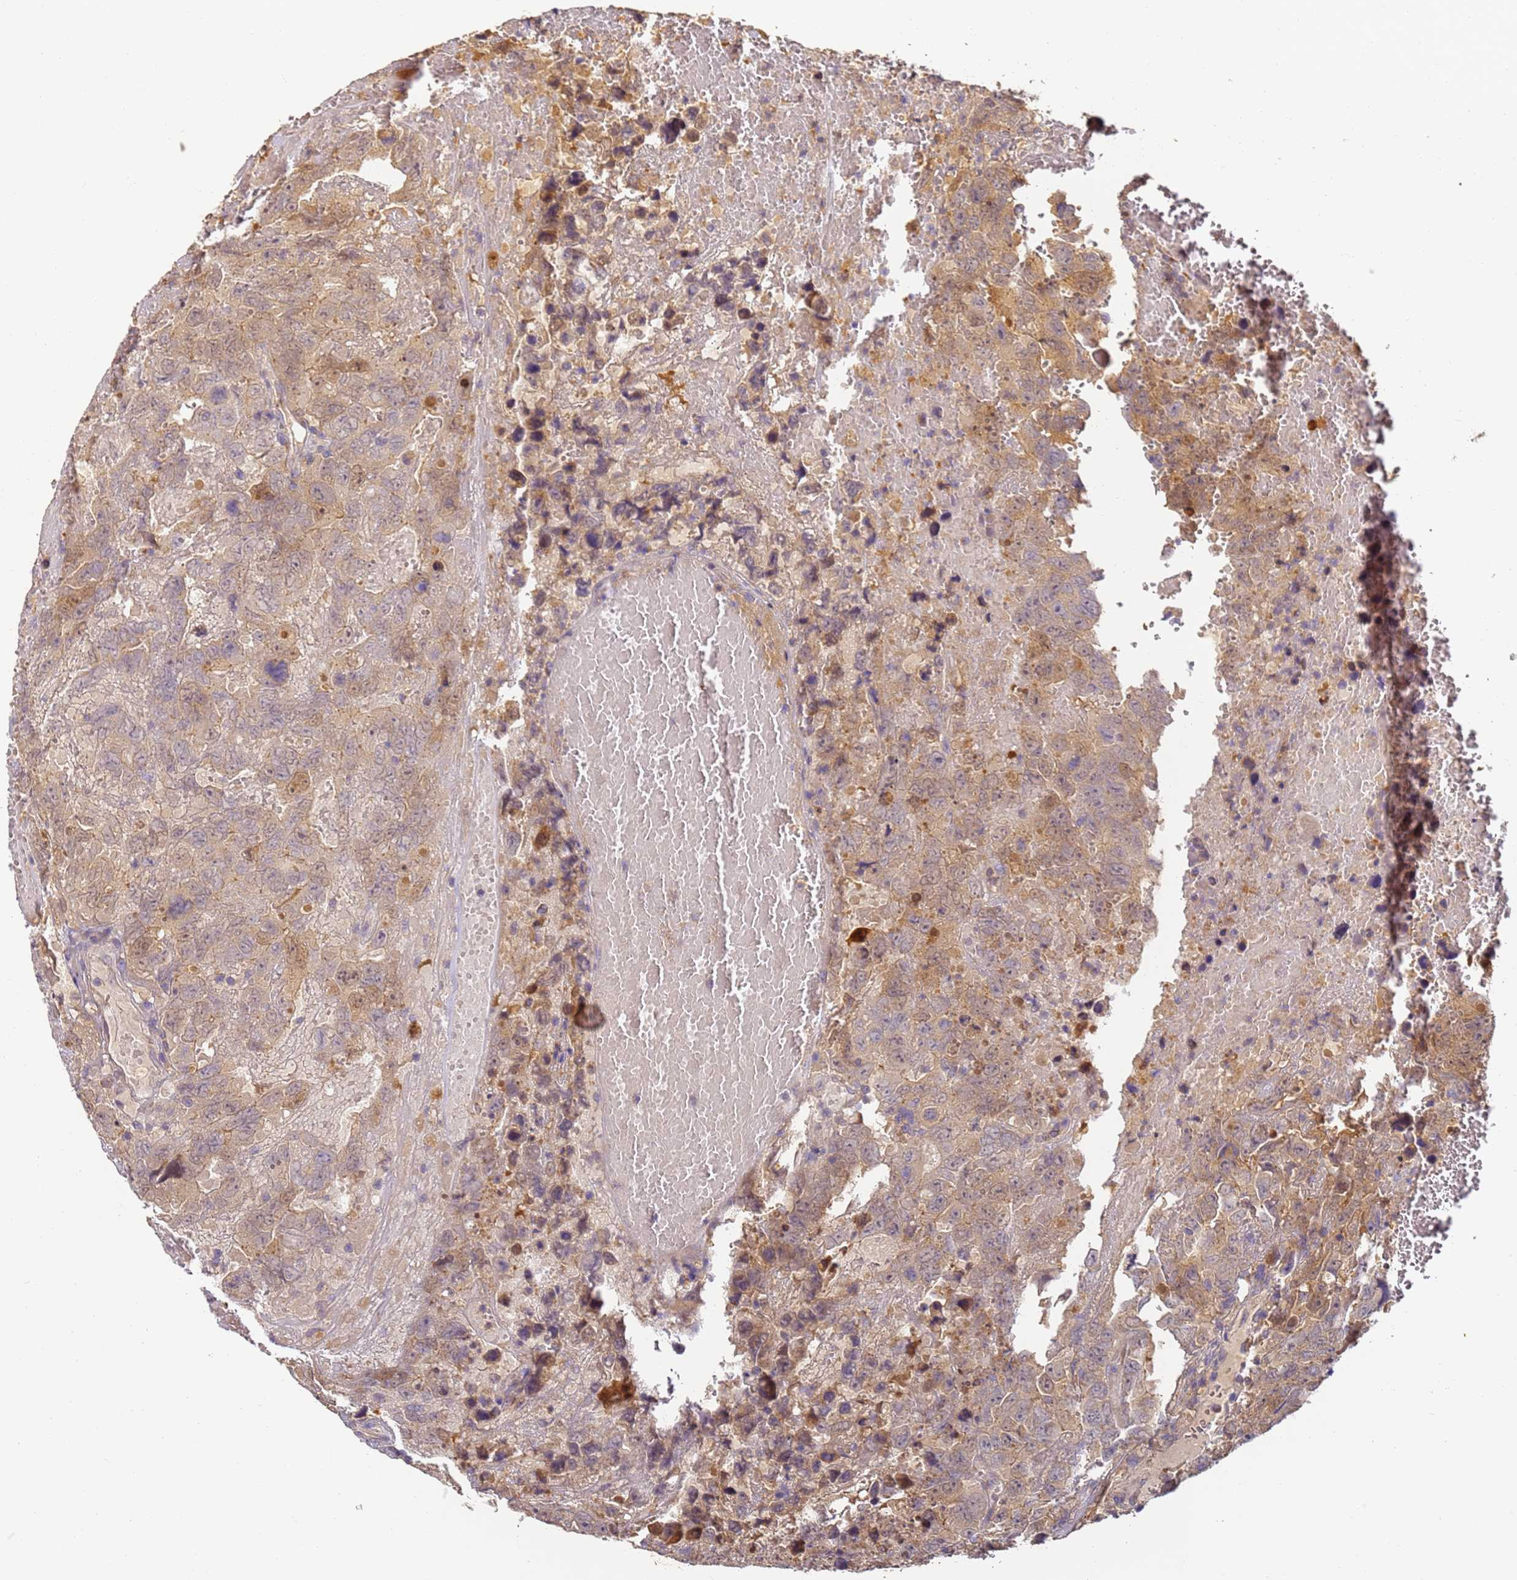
{"staining": {"intensity": "moderate", "quantity": "25%-75%", "location": "cytoplasmic/membranous"}, "tissue": "testis cancer", "cell_type": "Tumor cells", "image_type": "cancer", "snomed": [{"axis": "morphology", "description": "Carcinoma, Embryonal, NOS"}, {"axis": "topography", "description": "Testis"}], "caption": "A brown stain labels moderate cytoplasmic/membranous staining of a protein in human testis embryonal carcinoma tumor cells. Ihc stains the protein in brown and the nuclei are stained blue.", "gene": "TIGAR", "patient": {"sex": "male", "age": 45}}